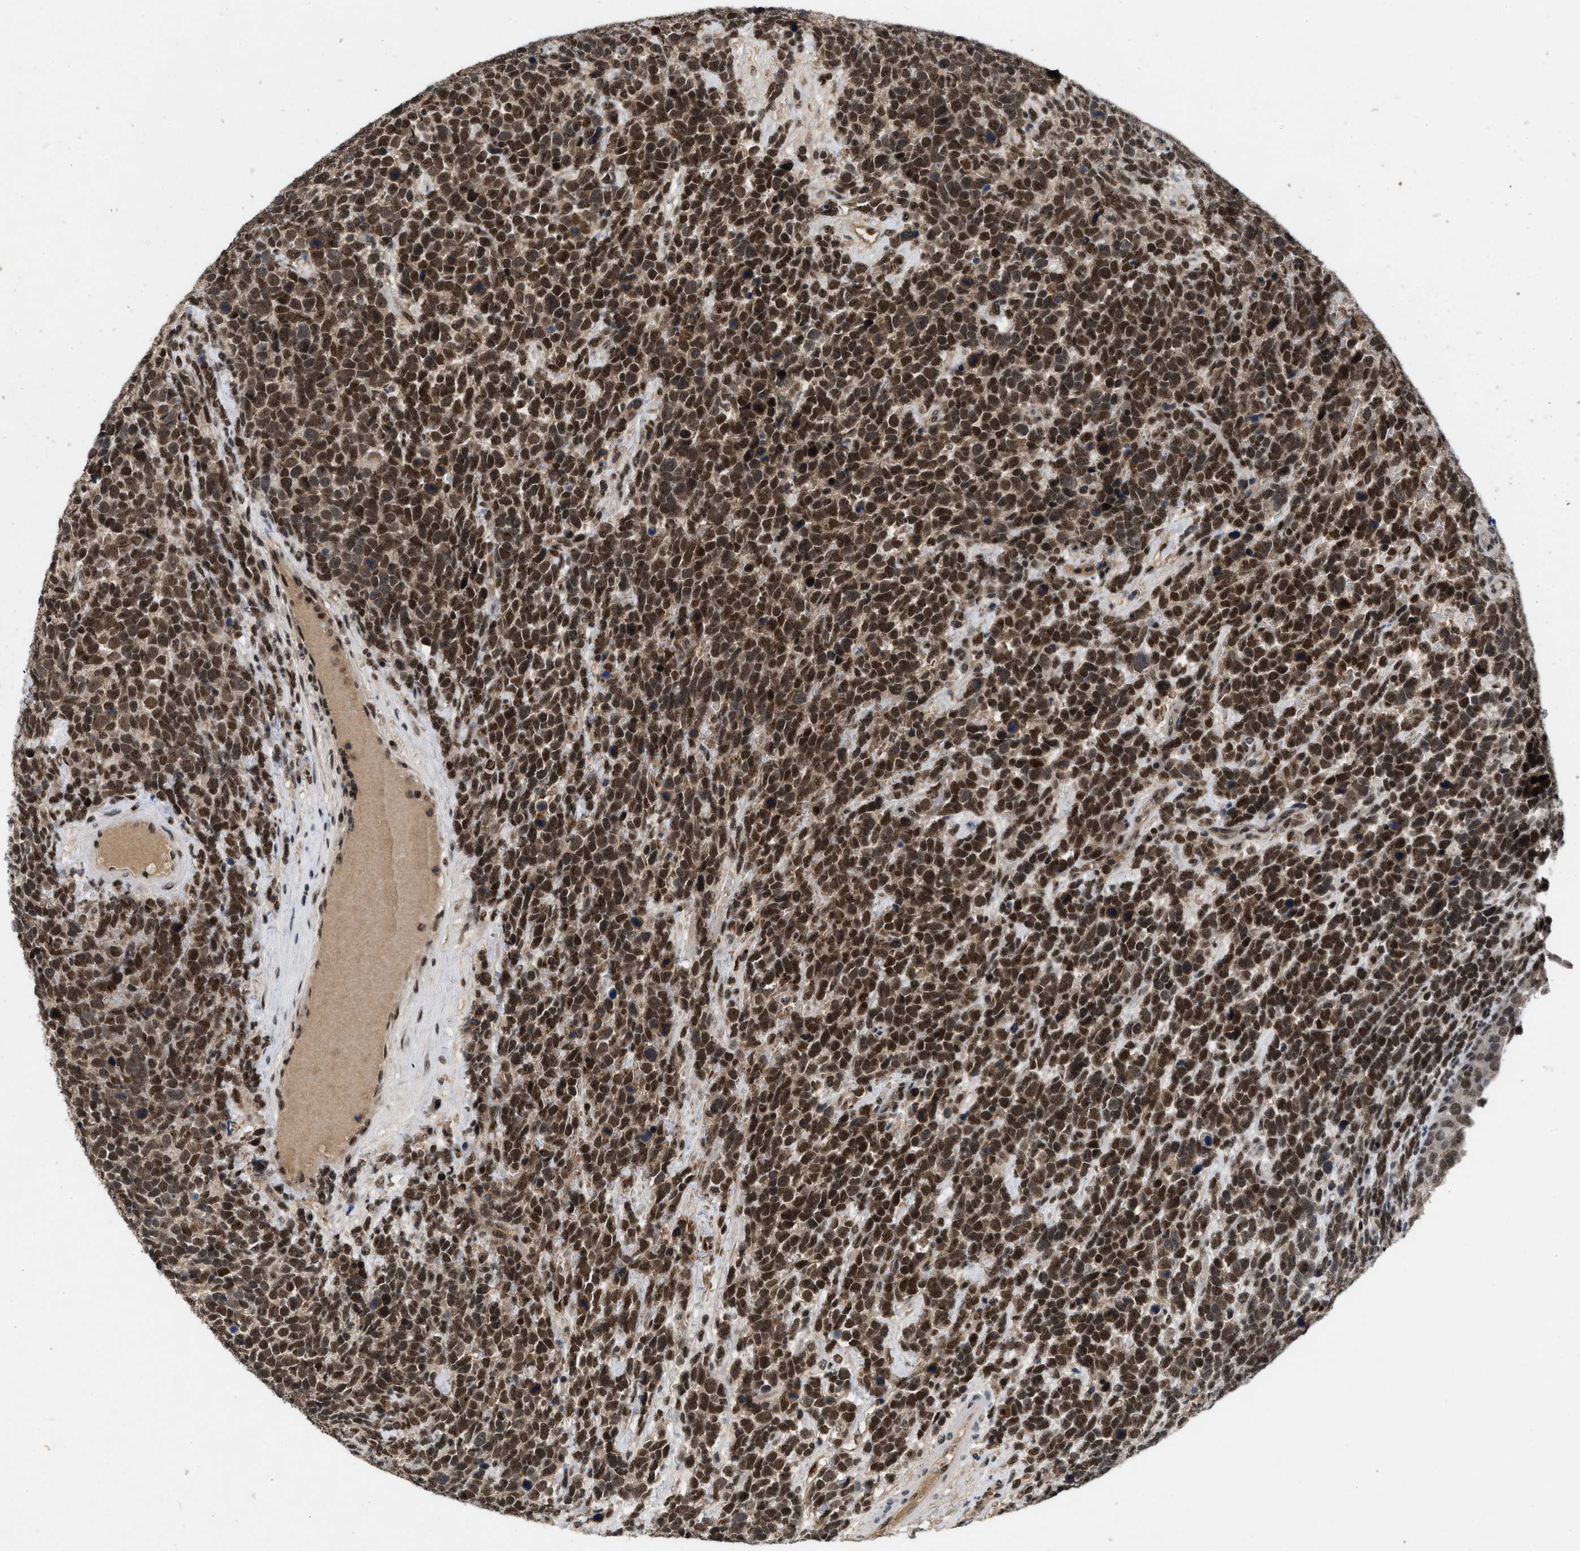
{"staining": {"intensity": "strong", "quantity": ">75%", "location": "nuclear"}, "tissue": "urothelial cancer", "cell_type": "Tumor cells", "image_type": "cancer", "snomed": [{"axis": "morphology", "description": "Urothelial carcinoma, High grade"}, {"axis": "topography", "description": "Urinary bladder"}], "caption": "Strong nuclear positivity for a protein is seen in approximately >75% of tumor cells of urothelial cancer using immunohistochemistry (IHC).", "gene": "ZNF346", "patient": {"sex": "female", "age": 82}}